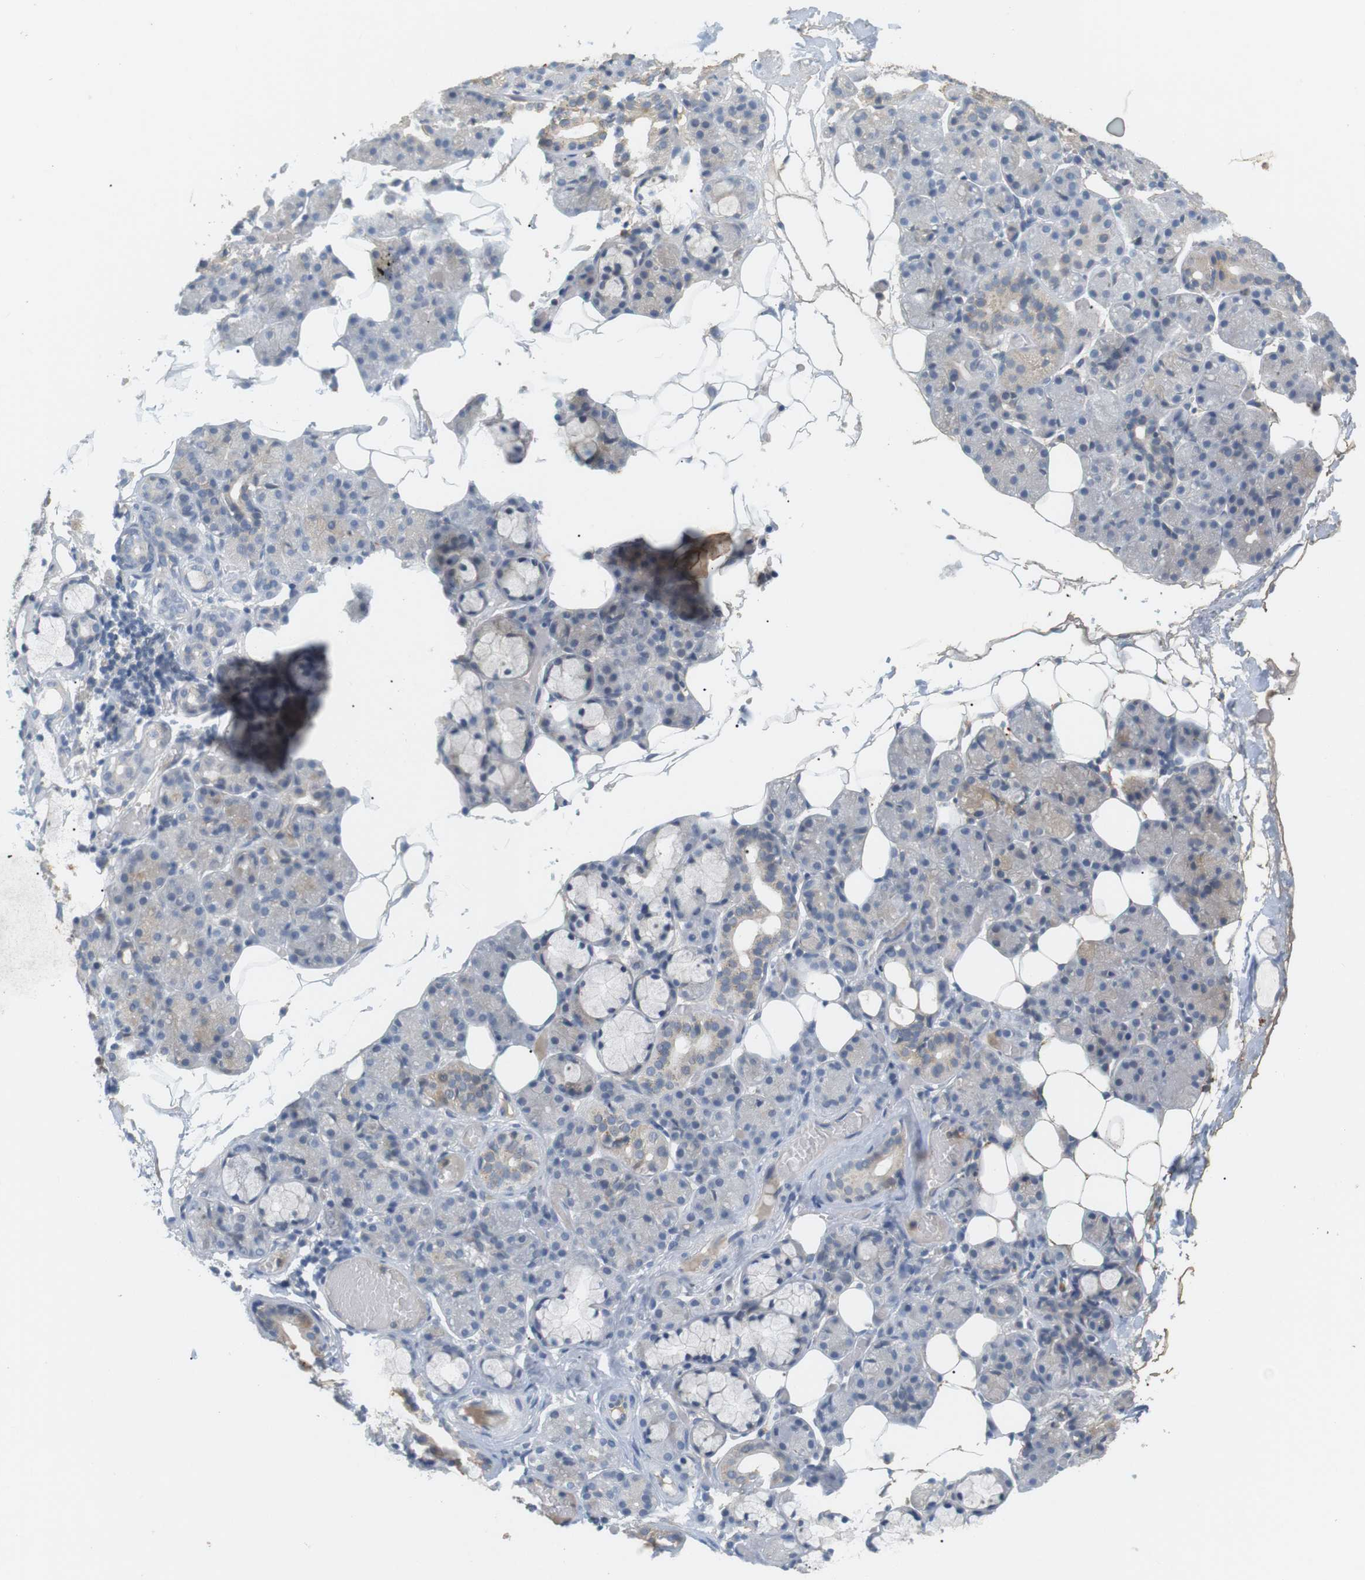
{"staining": {"intensity": "weak", "quantity": "<25%", "location": "cytoplasmic/membranous"}, "tissue": "salivary gland", "cell_type": "Glandular cells", "image_type": "normal", "snomed": [{"axis": "morphology", "description": "Normal tissue, NOS"}, {"axis": "topography", "description": "Salivary gland"}], "caption": "Salivary gland was stained to show a protein in brown. There is no significant positivity in glandular cells. (DAB immunohistochemistry with hematoxylin counter stain).", "gene": "CD300E", "patient": {"sex": "male", "age": 63}}